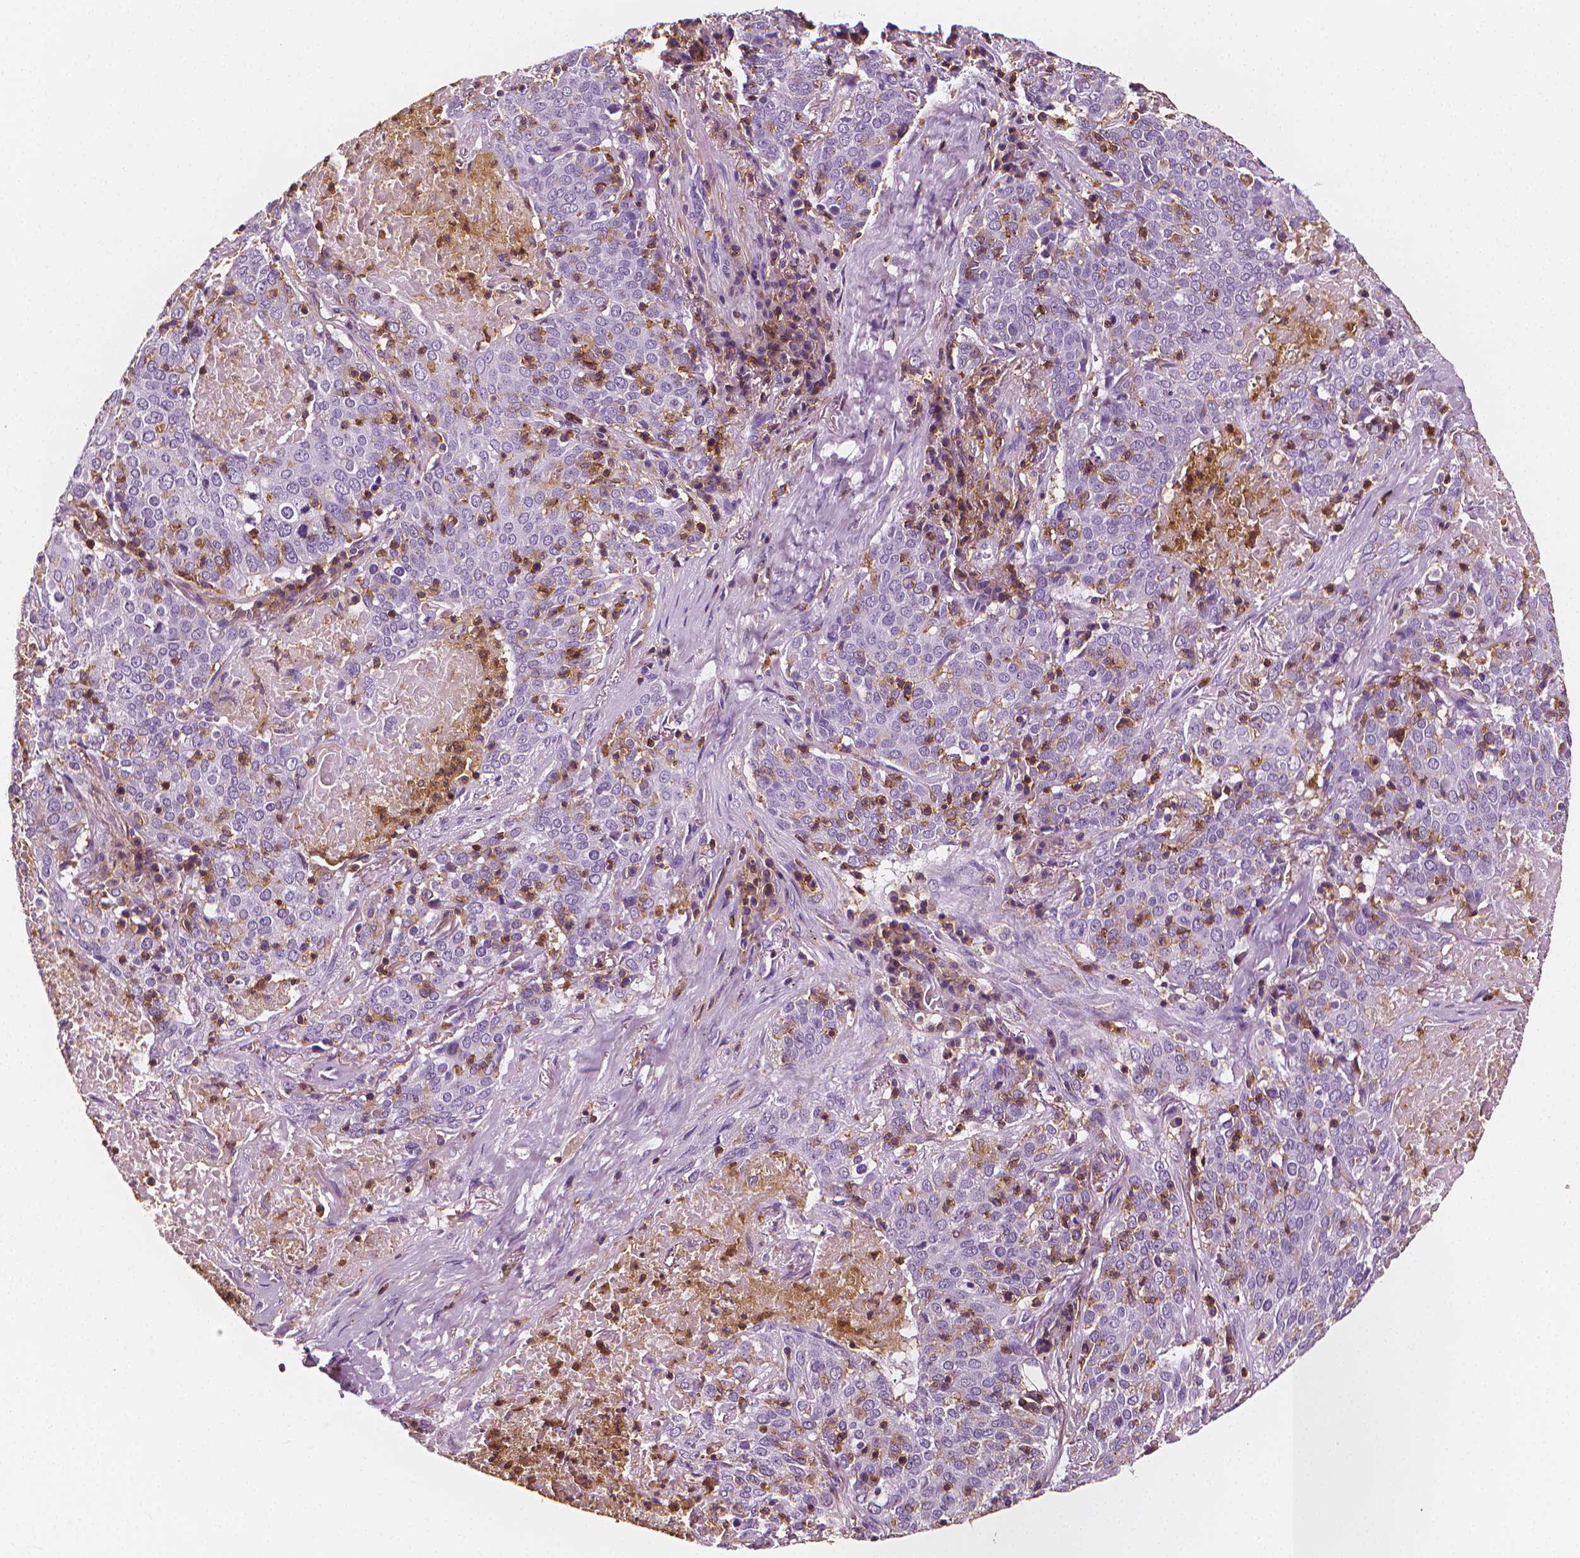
{"staining": {"intensity": "negative", "quantity": "none", "location": "none"}, "tissue": "lung cancer", "cell_type": "Tumor cells", "image_type": "cancer", "snomed": [{"axis": "morphology", "description": "Squamous cell carcinoma, NOS"}, {"axis": "topography", "description": "Lung"}], "caption": "An image of human lung squamous cell carcinoma is negative for staining in tumor cells.", "gene": "PTPRC", "patient": {"sex": "male", "age": 82}}